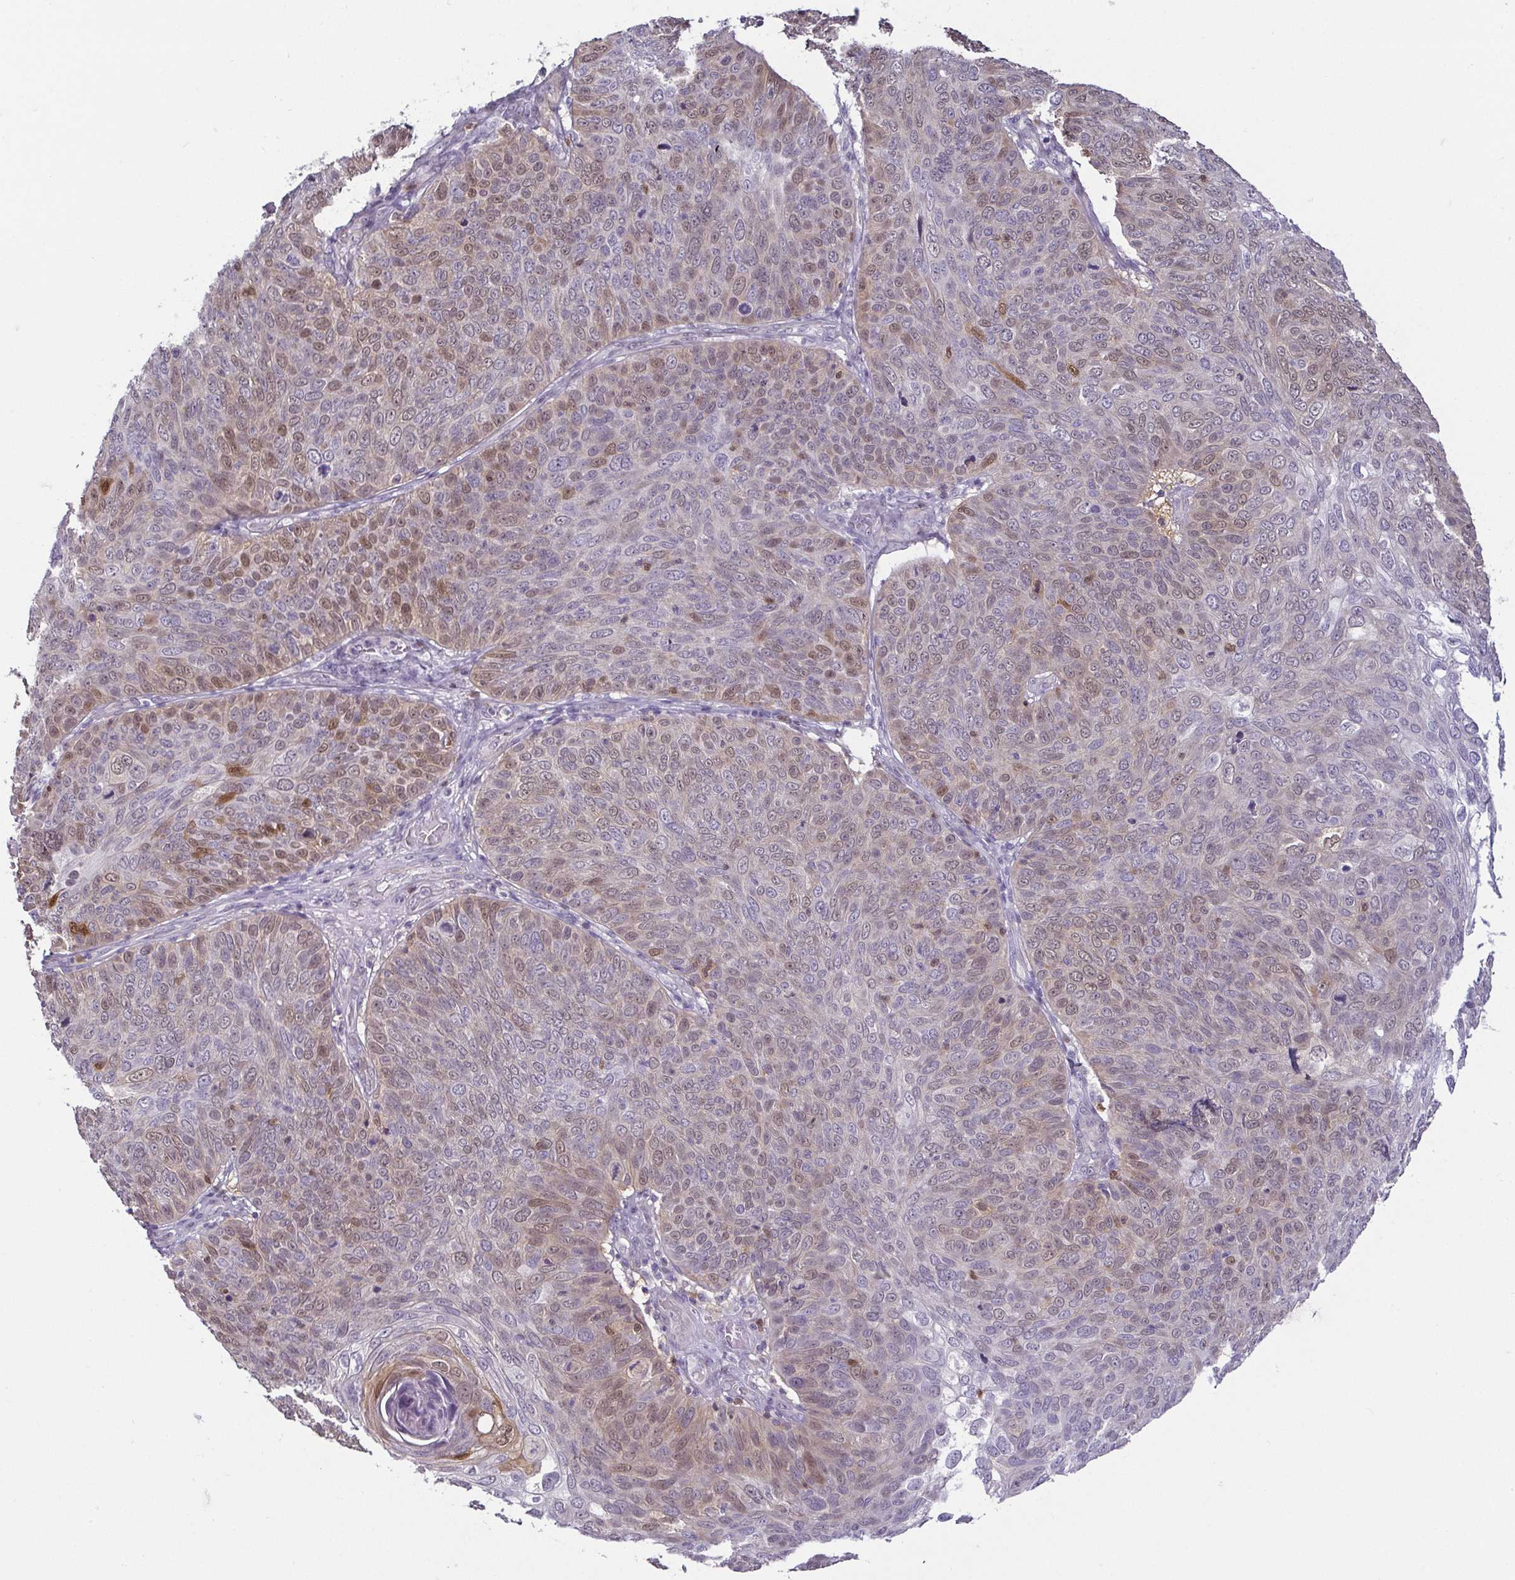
{"staining": {"intensity": "moderate", "quantity": "<25%", "location": "cytoplasmic/membranous,nuclear"}, "tissue": "skin cancer", "cell_type": "Tumor cells", "image_type": "cancer", "snomed": [{"axis": "morphology", "description": "Squamous cell carcinoma, NOS"}, {"axis": "topography", "description": "Skin"}], "caption": "The histopathology image exhibits staining of squamous cell carcinoma (skin), revealing moderate cytoplasmic/membranous and nuclear protein positivity (brown color) within tumor cells. Using DAB (brown) and hematoxylin (blue) stains, captured at high magnification using brightfield microscopy.", "gene": "HOPX", "patient": {"sex": "male", "age": 87}}